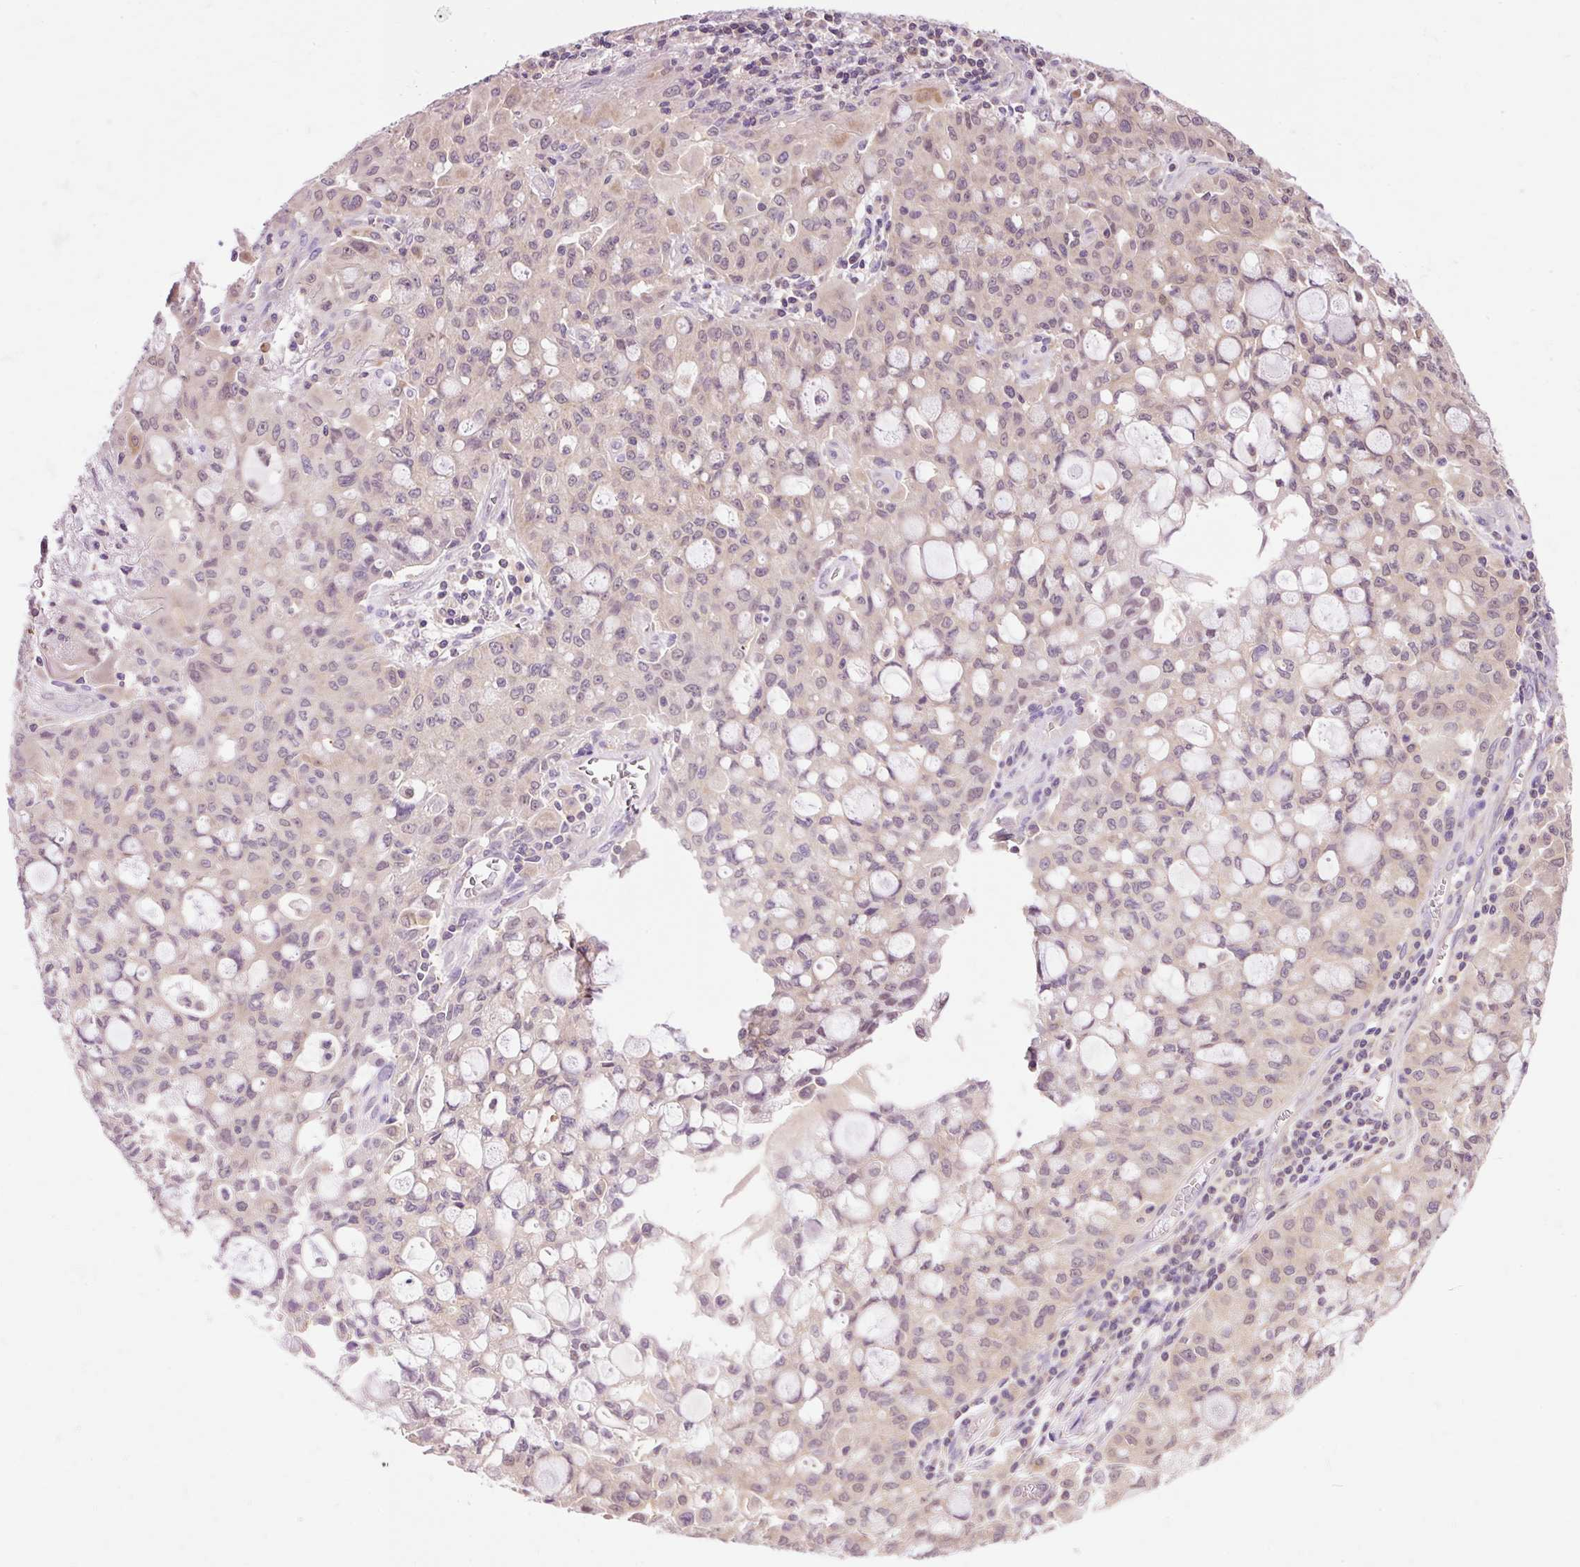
{"staining": {"intensity": "weak", "quantity": "25%-75%", "location": "nuclear"}, "tissue": "lung cancer", "cell_type": "Tumor cells", "image_type": "cancer", "snomed": [{"axis": "morphology", "description": "Adenocarcinoma, NOS"}, {"axis": "topography", "description": "Lung"}], "caption": "The image shows immunohistochemical staining of adenocarcinoma (lung). There is weak nuclear expression is seen in about 25%-75% of tumor cells.", "gene": "IMMT", "patient": {"sex": "female", "age": 44}}